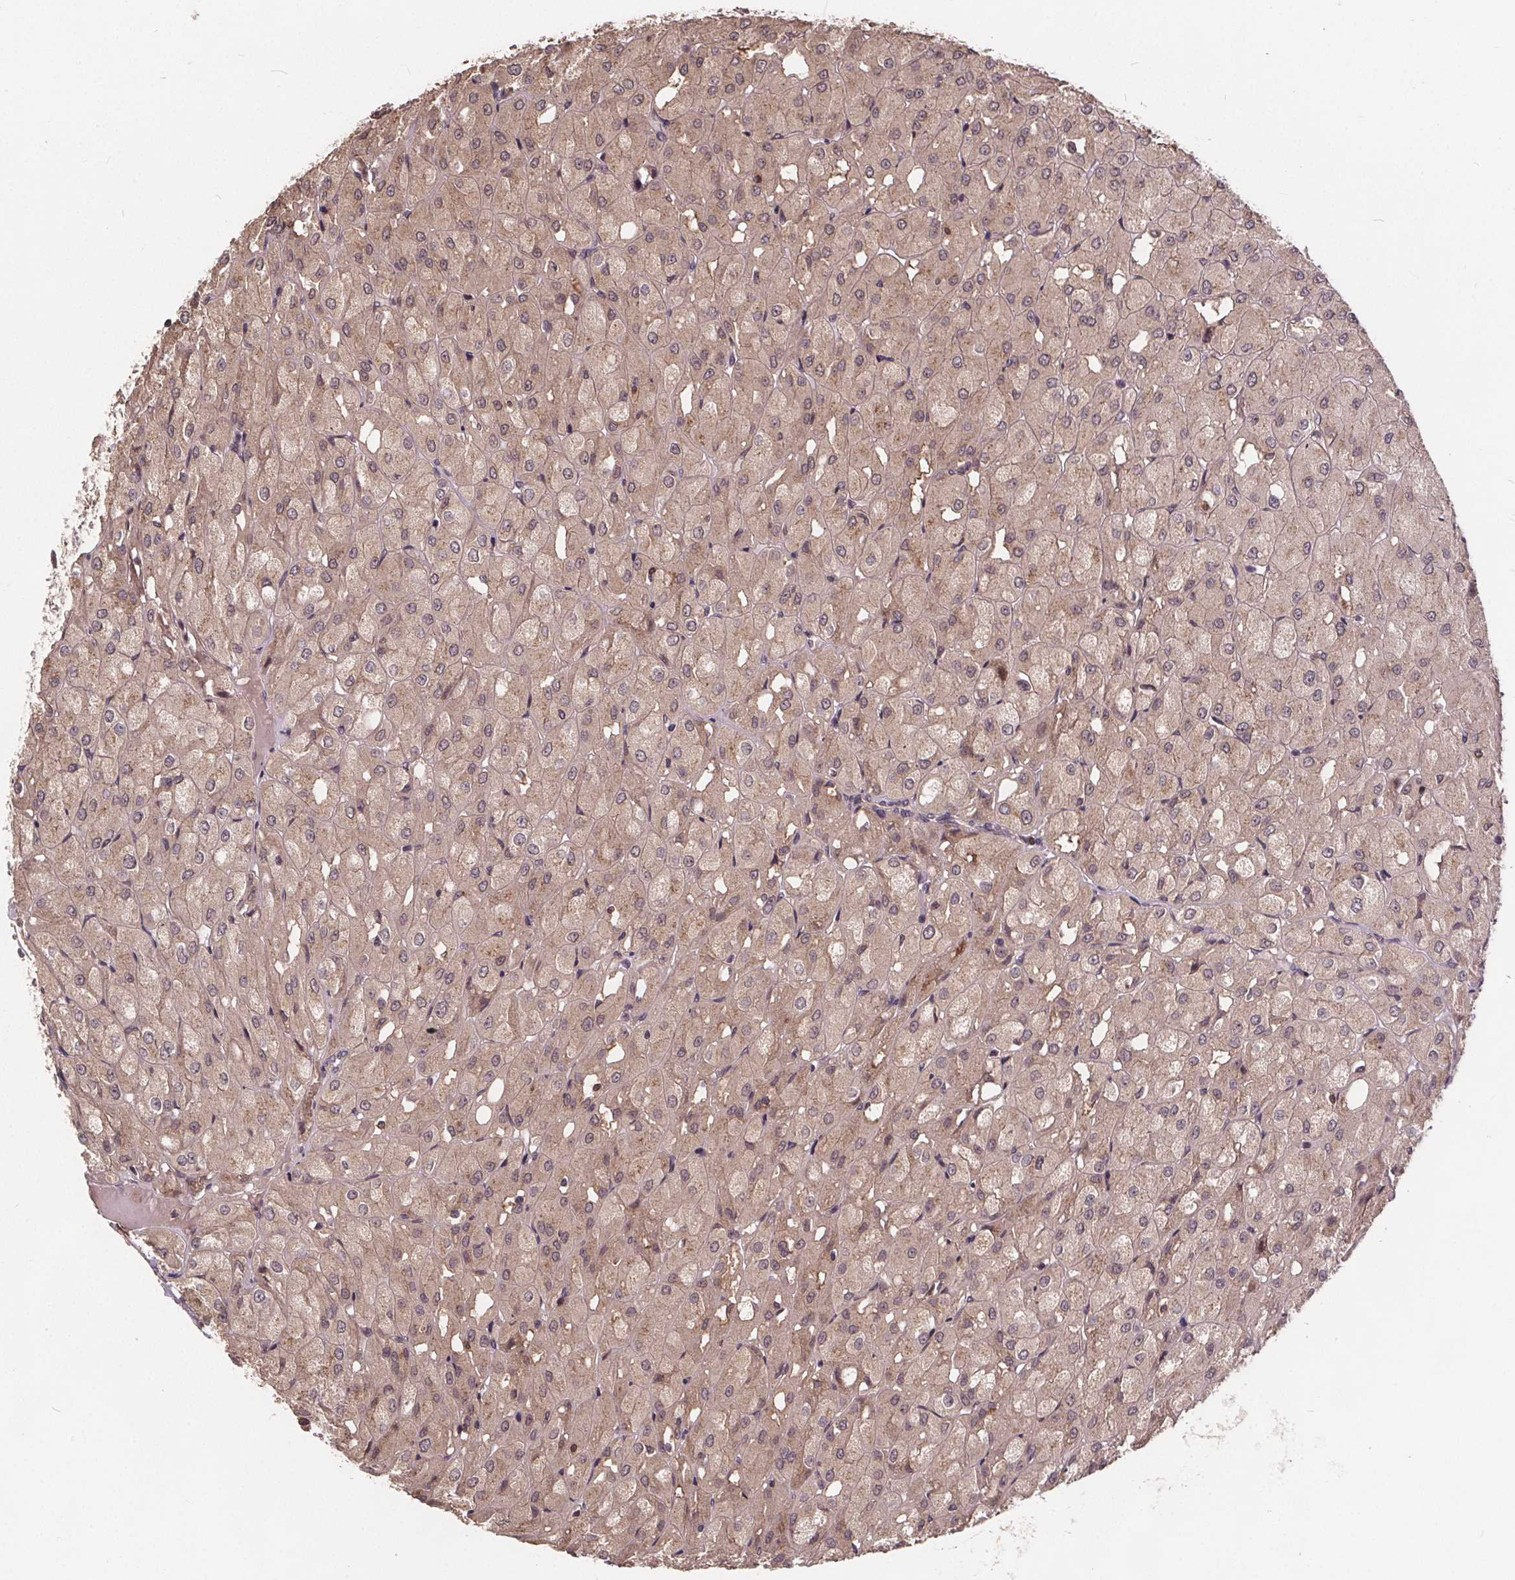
{"staining": {"intensity": "weak", "quantity": "25%-75%", "location": "cytoplasmic/membranous"}, "tissue": "renal cancer", "cell_type": "Tumor cells", "image_type": "cancer", "snomed": [{"axis": "morphology", "description": "Adenocarcinoma, NOS"}, {"axis": "topography", "description": "Kidney"}], "caption": "Immunohistochemical staining of renal cancer (adenocarcinoma) demonstrates weak cytoplasmic/membranous protein positivity in about 25%-75% of tumor cells.", "gene": "USP9X", "patient": {"sex": "male", "age": 72}}